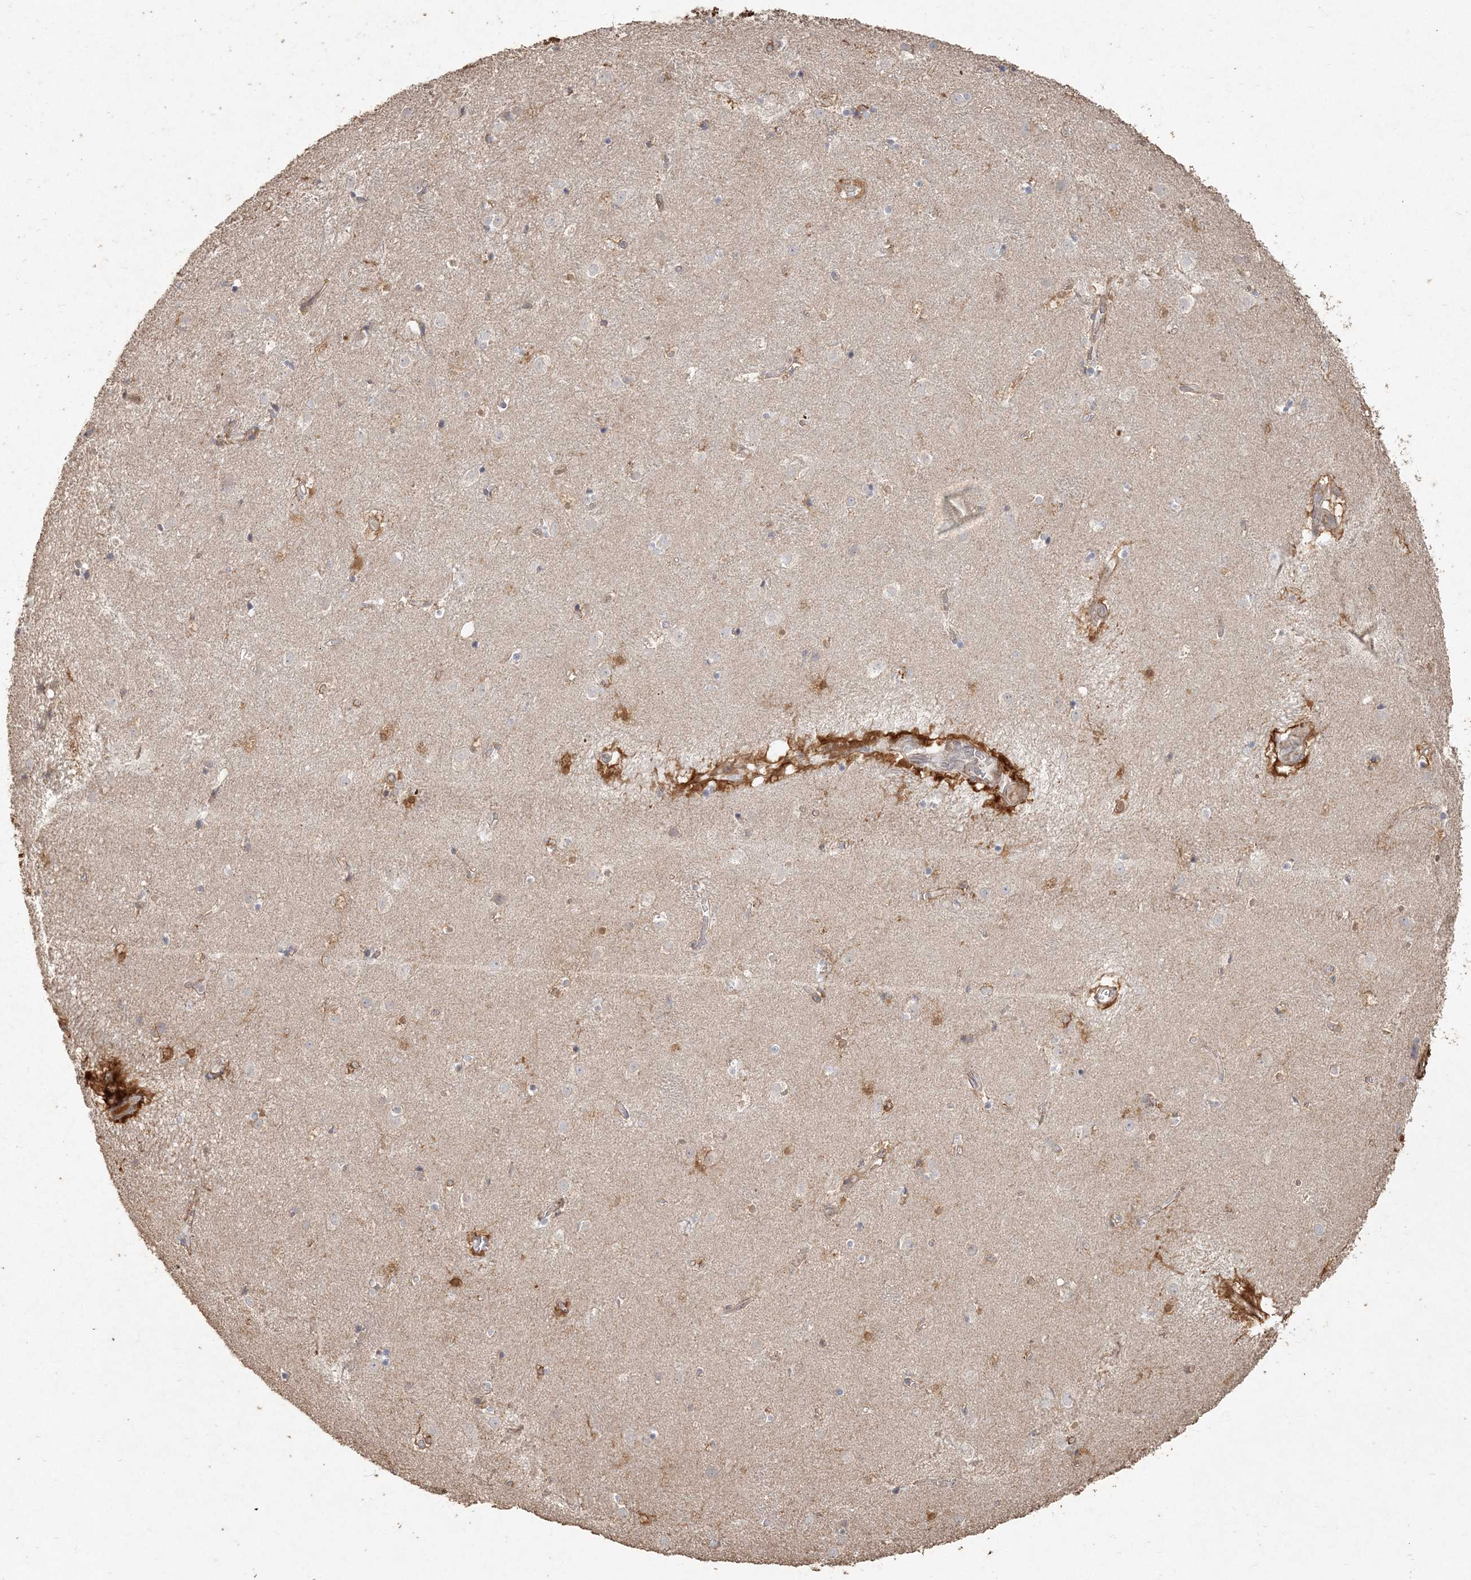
{"staining": {"intensity": "negative", "quantity": "none", "location": "none"}, "tissue": "caudate", "cell_type": "Glial cells", "image_type": "normal", "snomed": [{"axis": "morphology", "description": "Normal tissue, NOS"}, {"axis": "topography", "description": "Lateral ventricle wall"}], "caption": "DAB immunohistochemical staining of normal caudate demonstrates no significant positivity in glial cells. (Stains: DAB (3,3'-diaminobenzidine) immunohistochemistry with hematoxylin counter stain, Microscopy: brightfield microscopy at high magnification).", "gene": "RNF145", "patient": {"sex": "male", "age": 70}}